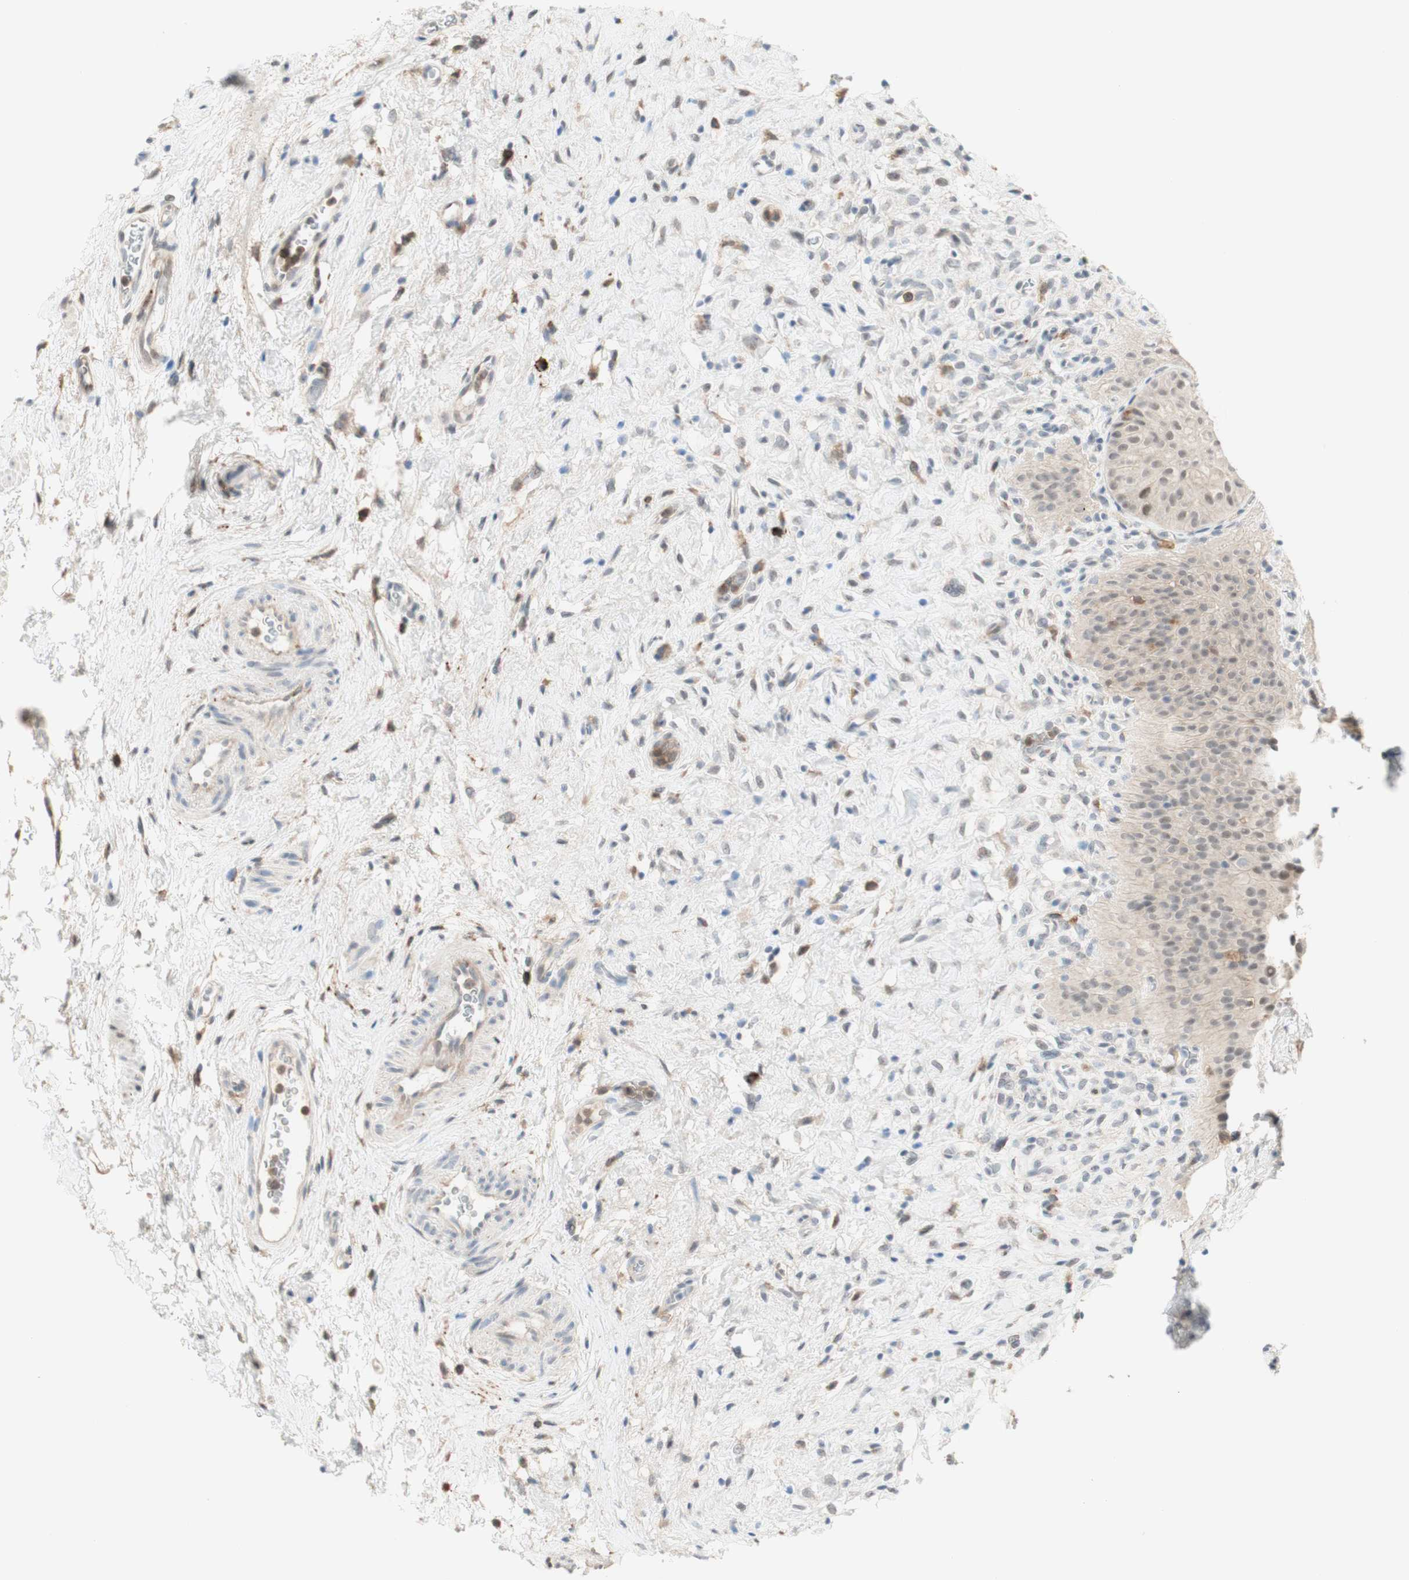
{"staining": {"intensity": "moderate", "quantity": ">75%", "location": "cytoplasmic/membranous,nuclear"}, "tissue": "urinary bladder", "cell_type": "Urothelial cells", "image_type": "normal", "snomed": [{"axis": "morphology", "description": "Normal tissue, NOS"}, {"axis": "morphology", "description": "Urothelial carcinoma, High grade"}, {"axis": "topography", "description": "Urinary bladder"}], "caption": "High-magnification brightfield microscopy of benign urinary bladder stained with DAB (3,3'-diaminobenzidine) (brown) and counterstained with hematoxylin (blue). urothelial cells exhibit moderate cytoplasmic/membranous,nuclear expression is present in approximately>75% of cells.", "gene": "GAPT", "patient": {"sex": "male", "age": 46}}